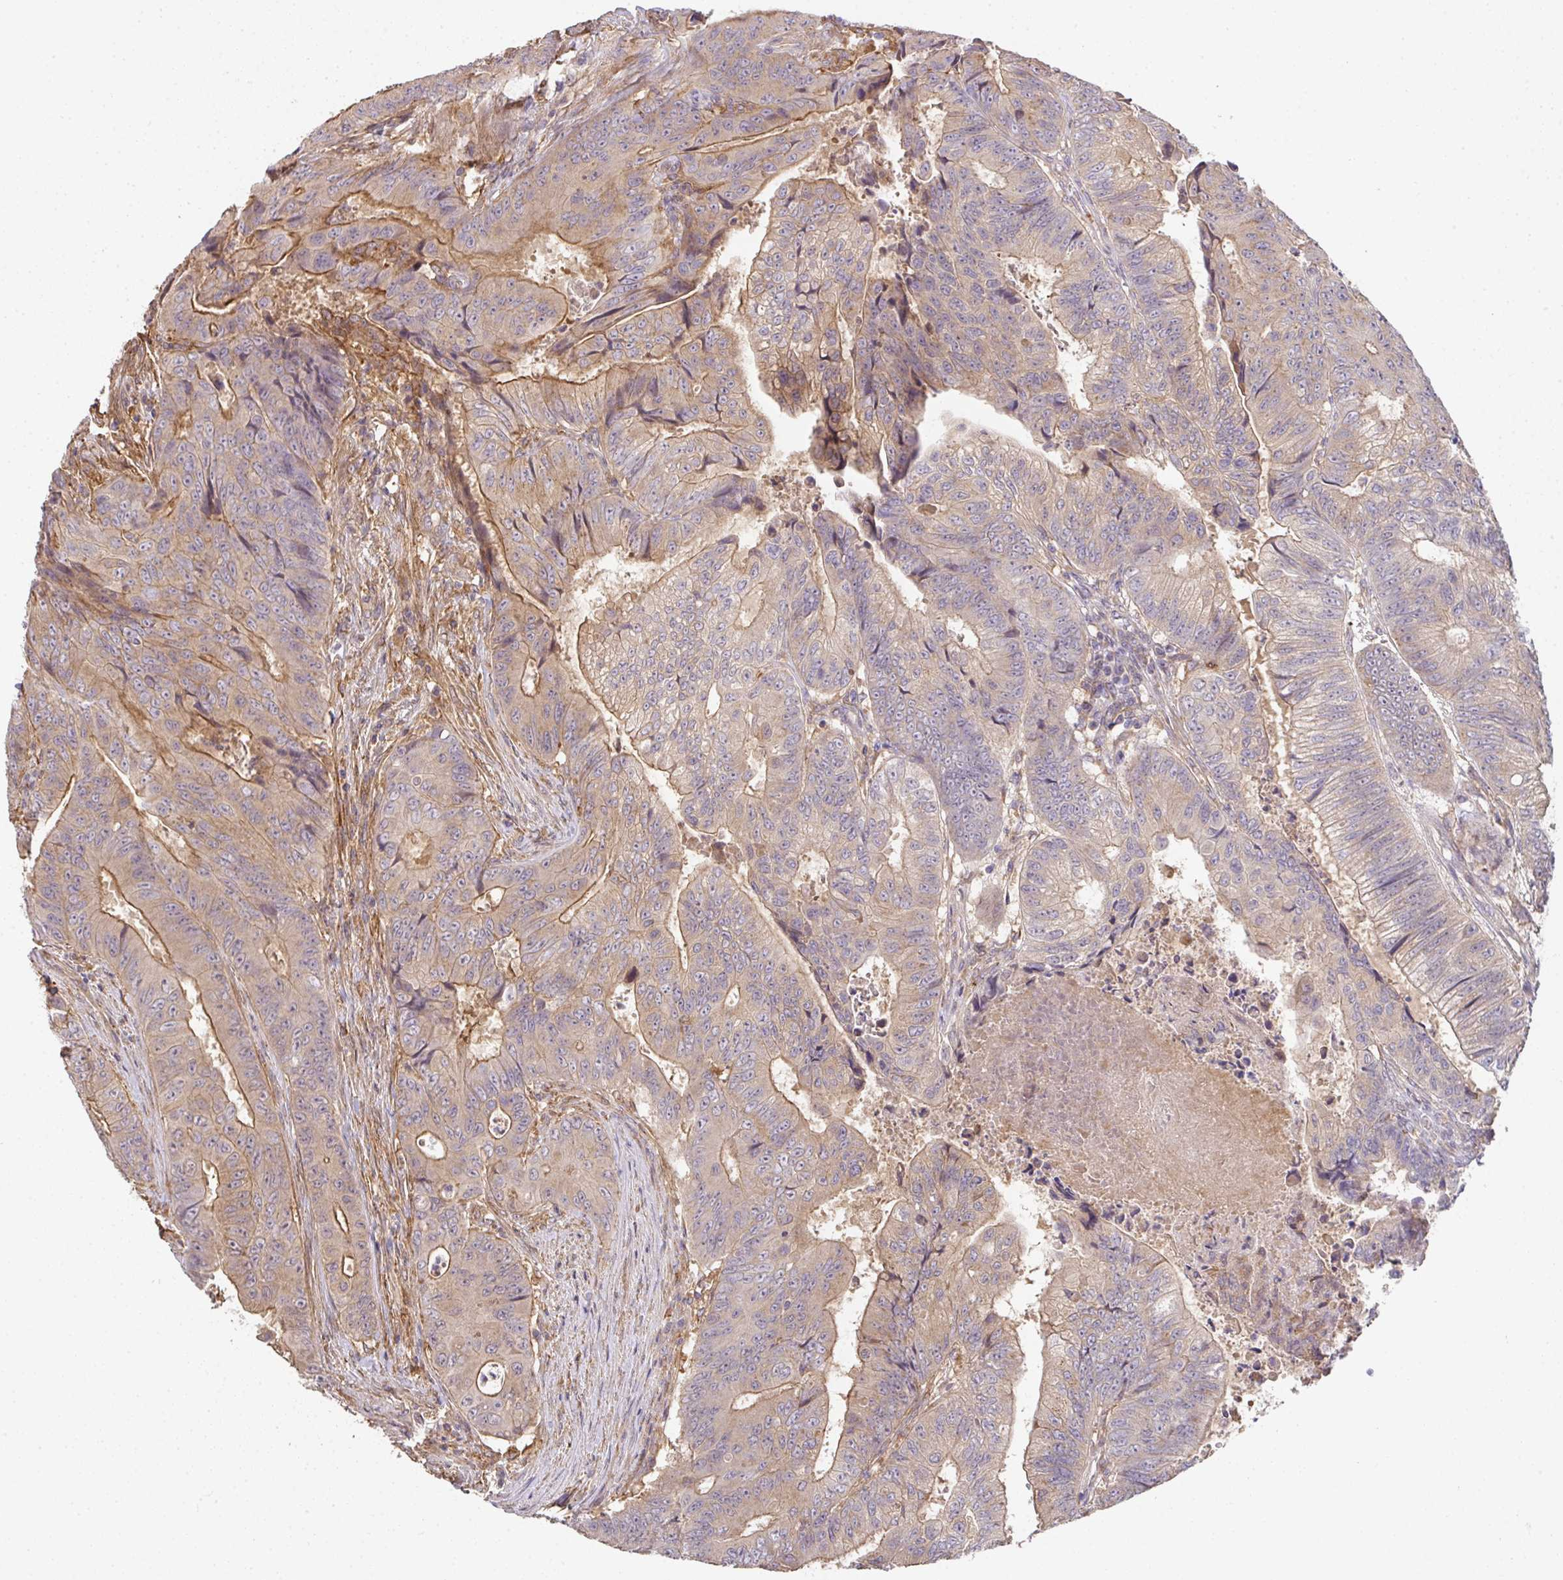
{"staining": {"intensity": "moderate", "quantity": "25%-75%", "location": "cytoplasmic/membranous"}, "tissue": "colorectal cancer", "cell_type": "Tumor cells", "image_type": "cancer", "snomed": [{"axis": "morphology", "description": "Adenocarcinoma, NOS"}, {"axis": "topography", "description": "Colon"}], "caption": "Colorectal adenocarcinoma stained for a protein exhibits moderate cytoplasmic/membranous positivity in tumor cells. (DAB (3,3'-diaminobenzidine) IHC, brown staining for protein, blue staining for nuclei).", "gene": "EEF1AKMT1", "patient": {"sex": "female", "age": 48}}